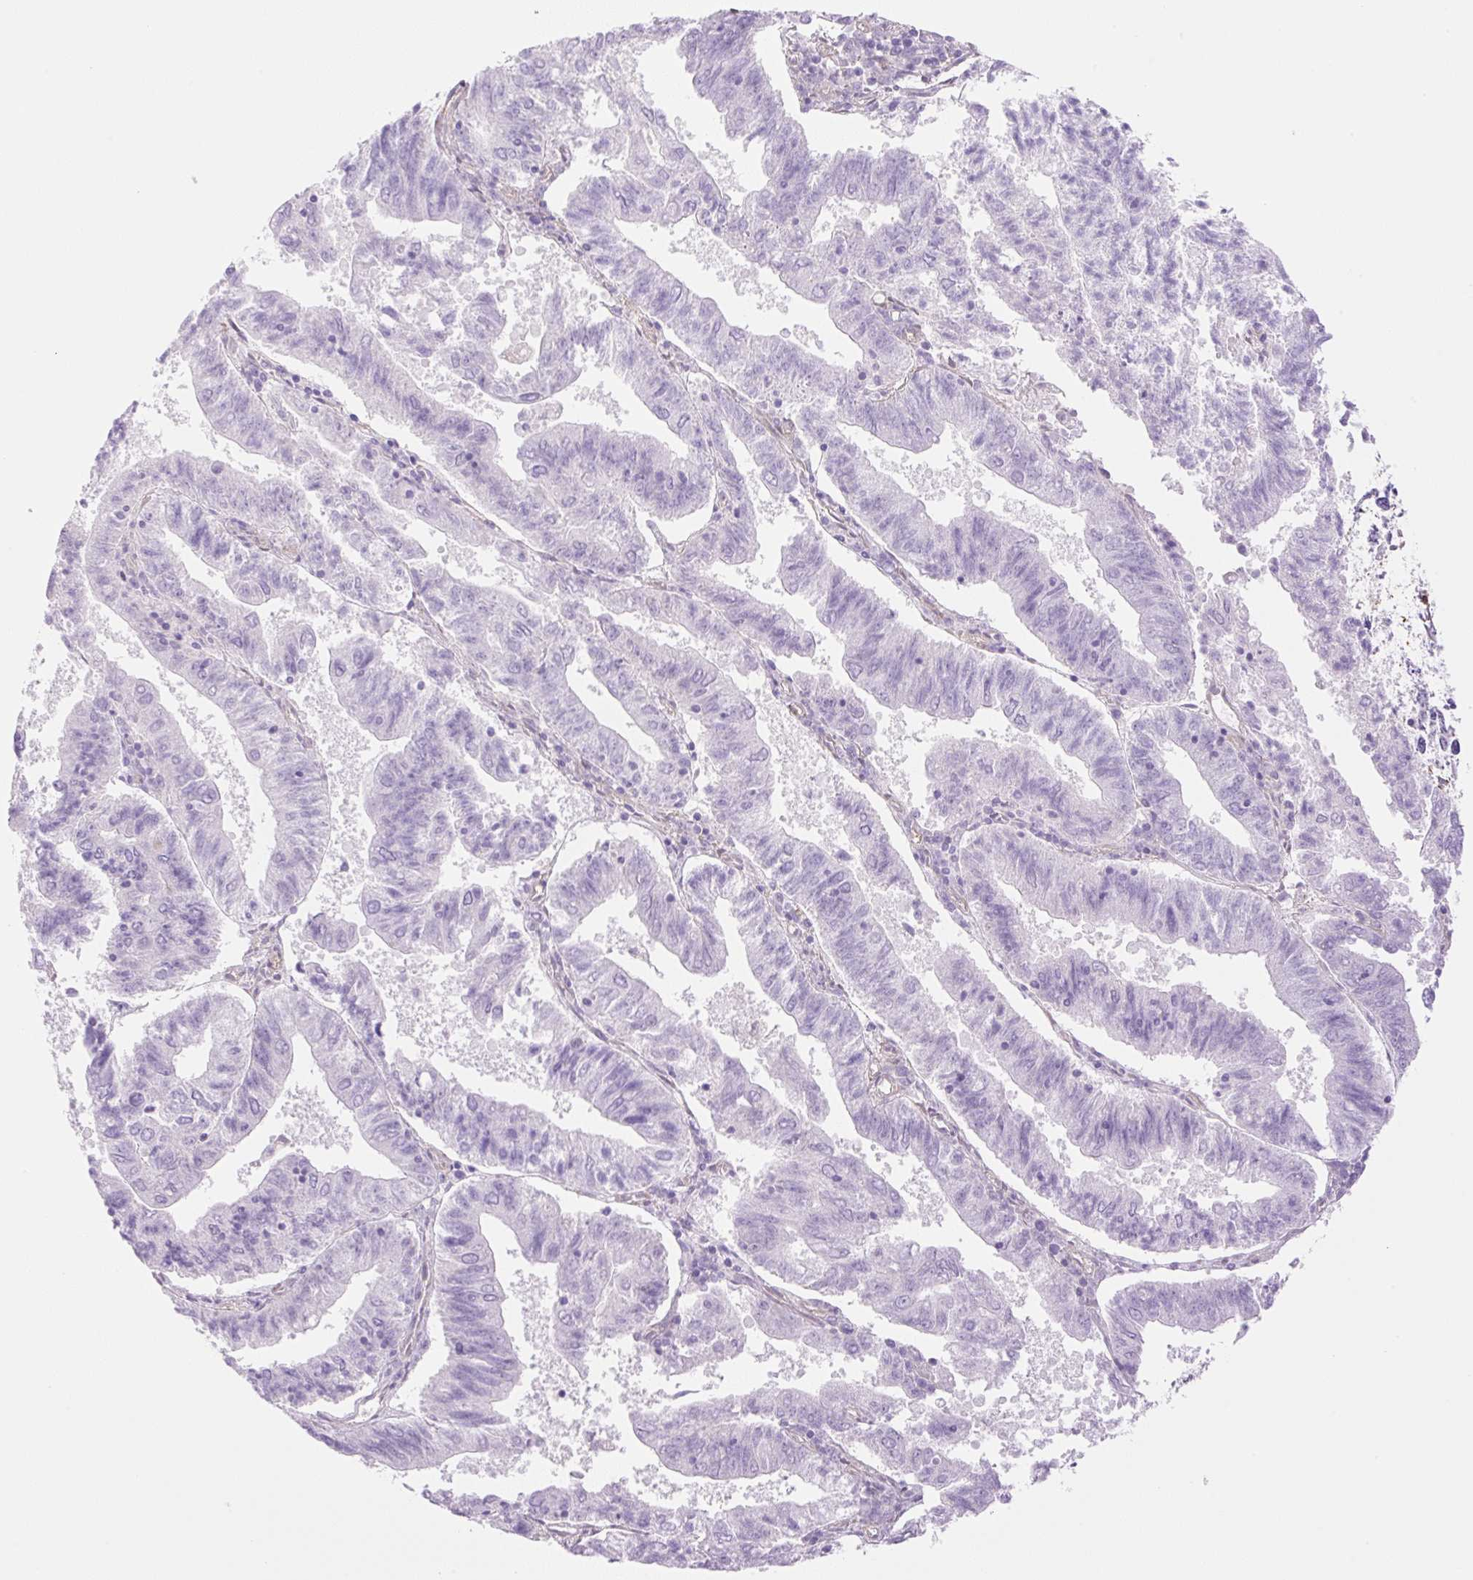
{"staining": {"intensity": "negative", "quantity": "none", "location": "none"}, "tissue": "endometrial cancer", "cell_type": "Tumor cells", "image_type": "cancer", "snomed": [{"axis": "morphology", "description": "Adenocarcinoma, NOS"}, {"axis": "topography", "description": "Endometrium"}], "caption": "Tumor cells show no significant protein staining in endometrial cancer (adenocarcinoma). The staining was performed using DAB (3,3'-diaminobenzidine) to visualize the protein expression in brown, while the nuclei were stained in blue with hematoxylin (Magnification: 20x).", "gene": "EHD3", "patient": {"sex": "female", "age": 82}}